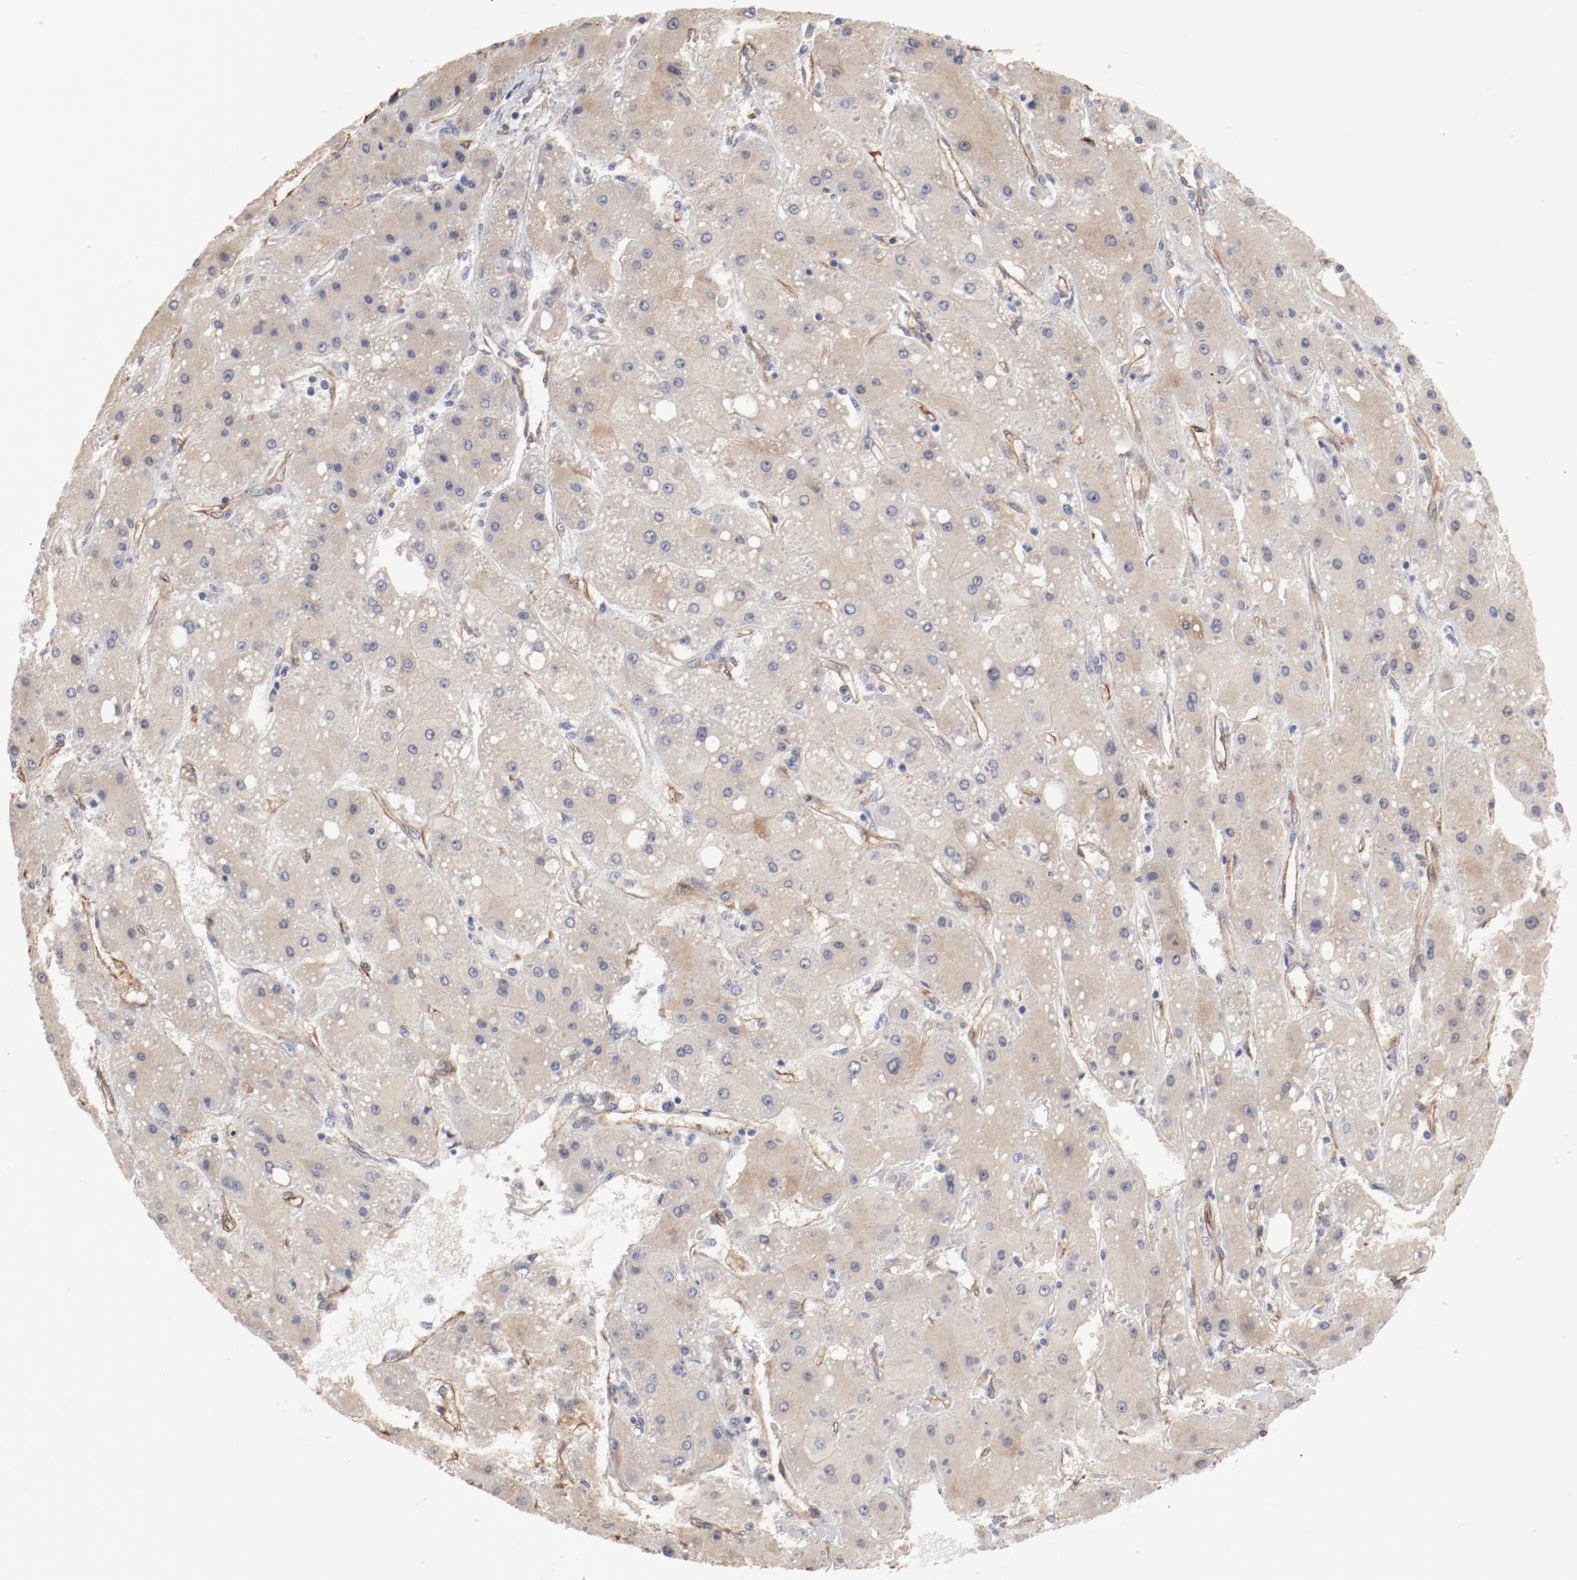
{"staining": {"intensity": "negative", "quantity": "none", "location": "none"}, "tissue": "liver cancer", "cell_type": "Tumor cells", "image_type": "cancer", "snomed": [{"axis": "morphology", "description": "Carcinoma, Hepatocellular, NOS"}, {"axis": "topography", "description": "Liver"}], "caption": "The image demonstrates no staining of tumor cells in liver hepatocellular carcinoma.", "gene": "MAGED4", "patient": {"sex": "female", "age": 52}}